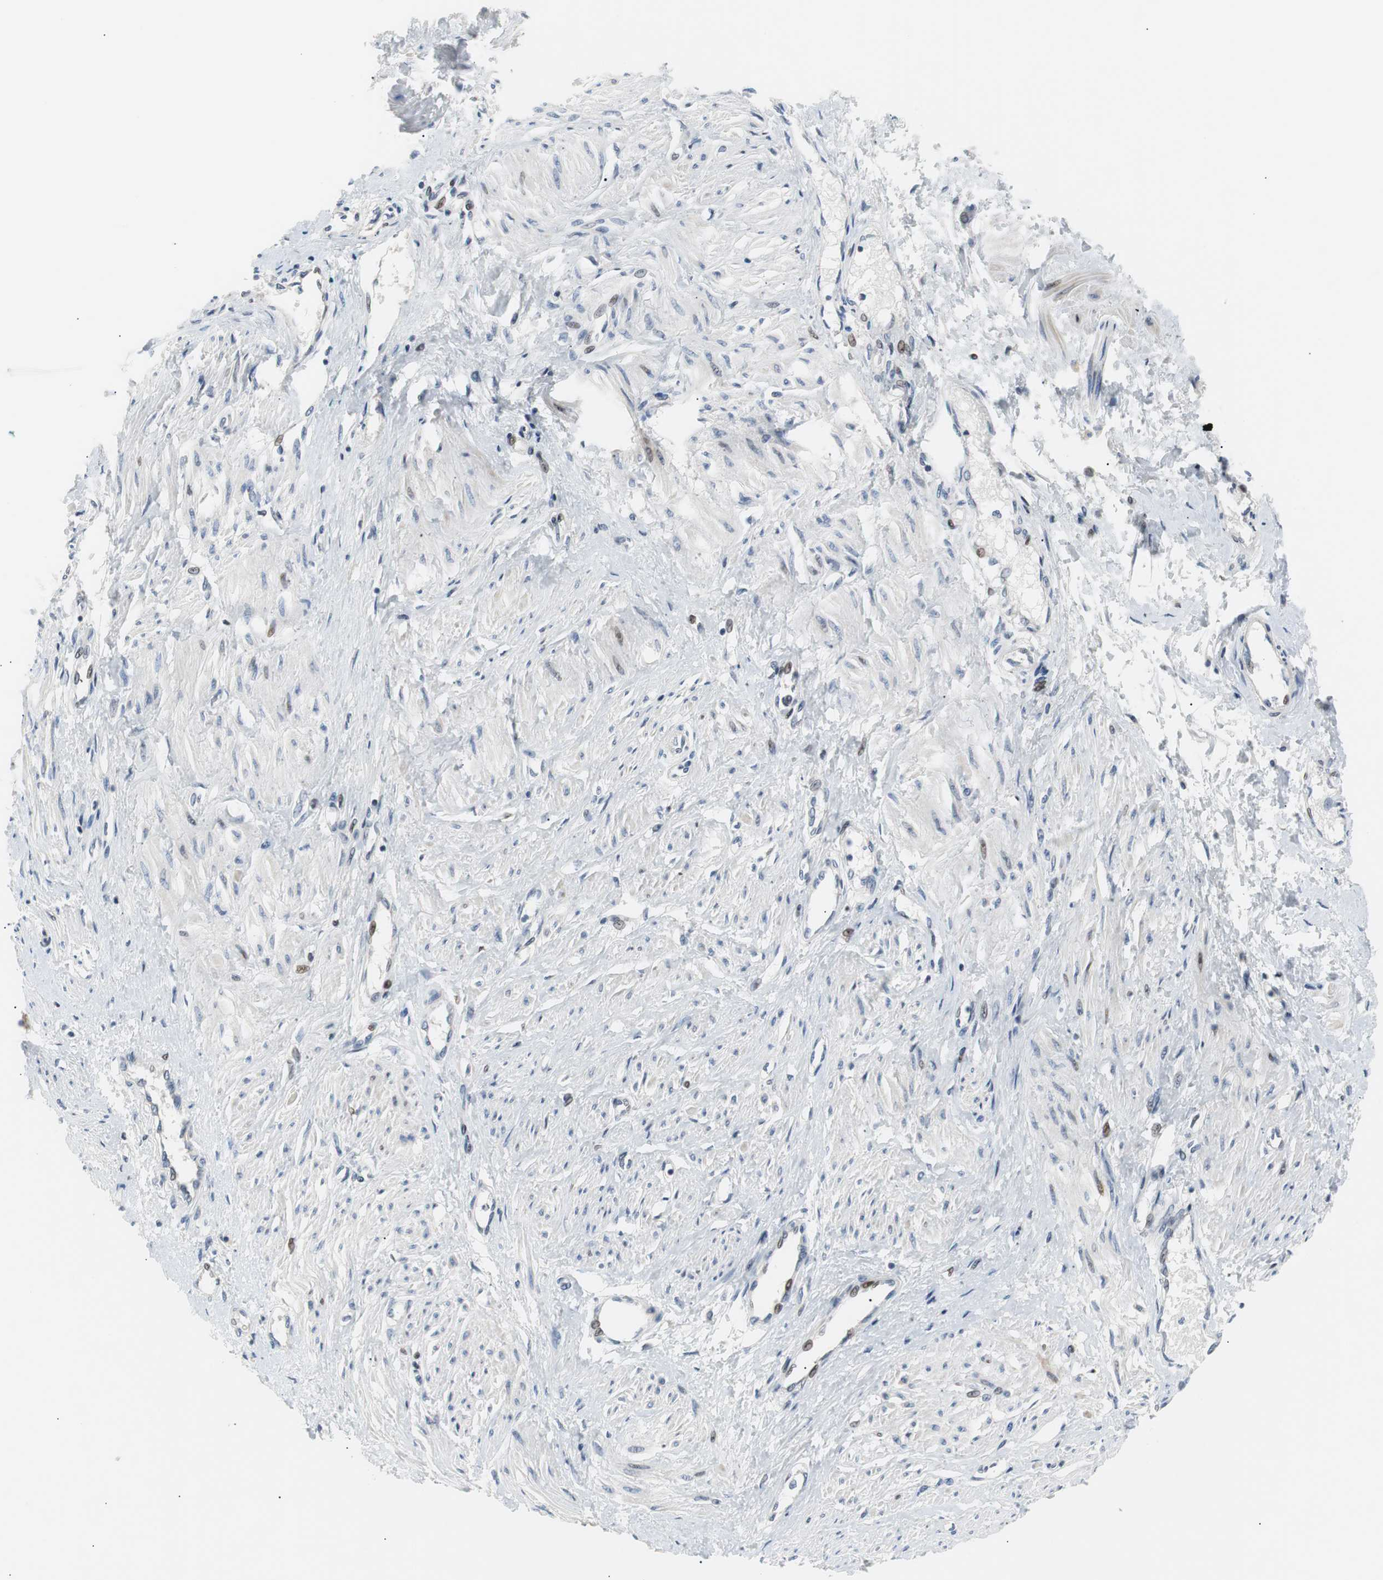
{"staining": {"intensity": "weak", "quantity": "<25%", "location": "nuclear"}, "tissue": "smooth muscle", "cell_type": "Smooth muscle cells", "image_type": "normal", "snomed": [{"axis": "morphology", "description": "Normal tissue, NOS"}, {"axis": "topography", "description": "Smooth muscle"}, {"axis": "topography", "description": "Uterus"}], "caption": "DAB immunohistochemical staining of normal human smooth muscle exhibits no significant staining in smooth muscle cells. Nuclei are stained in blue.", "gene": "MAP2K4", "patient": {"sex": "female", "age": 39}}